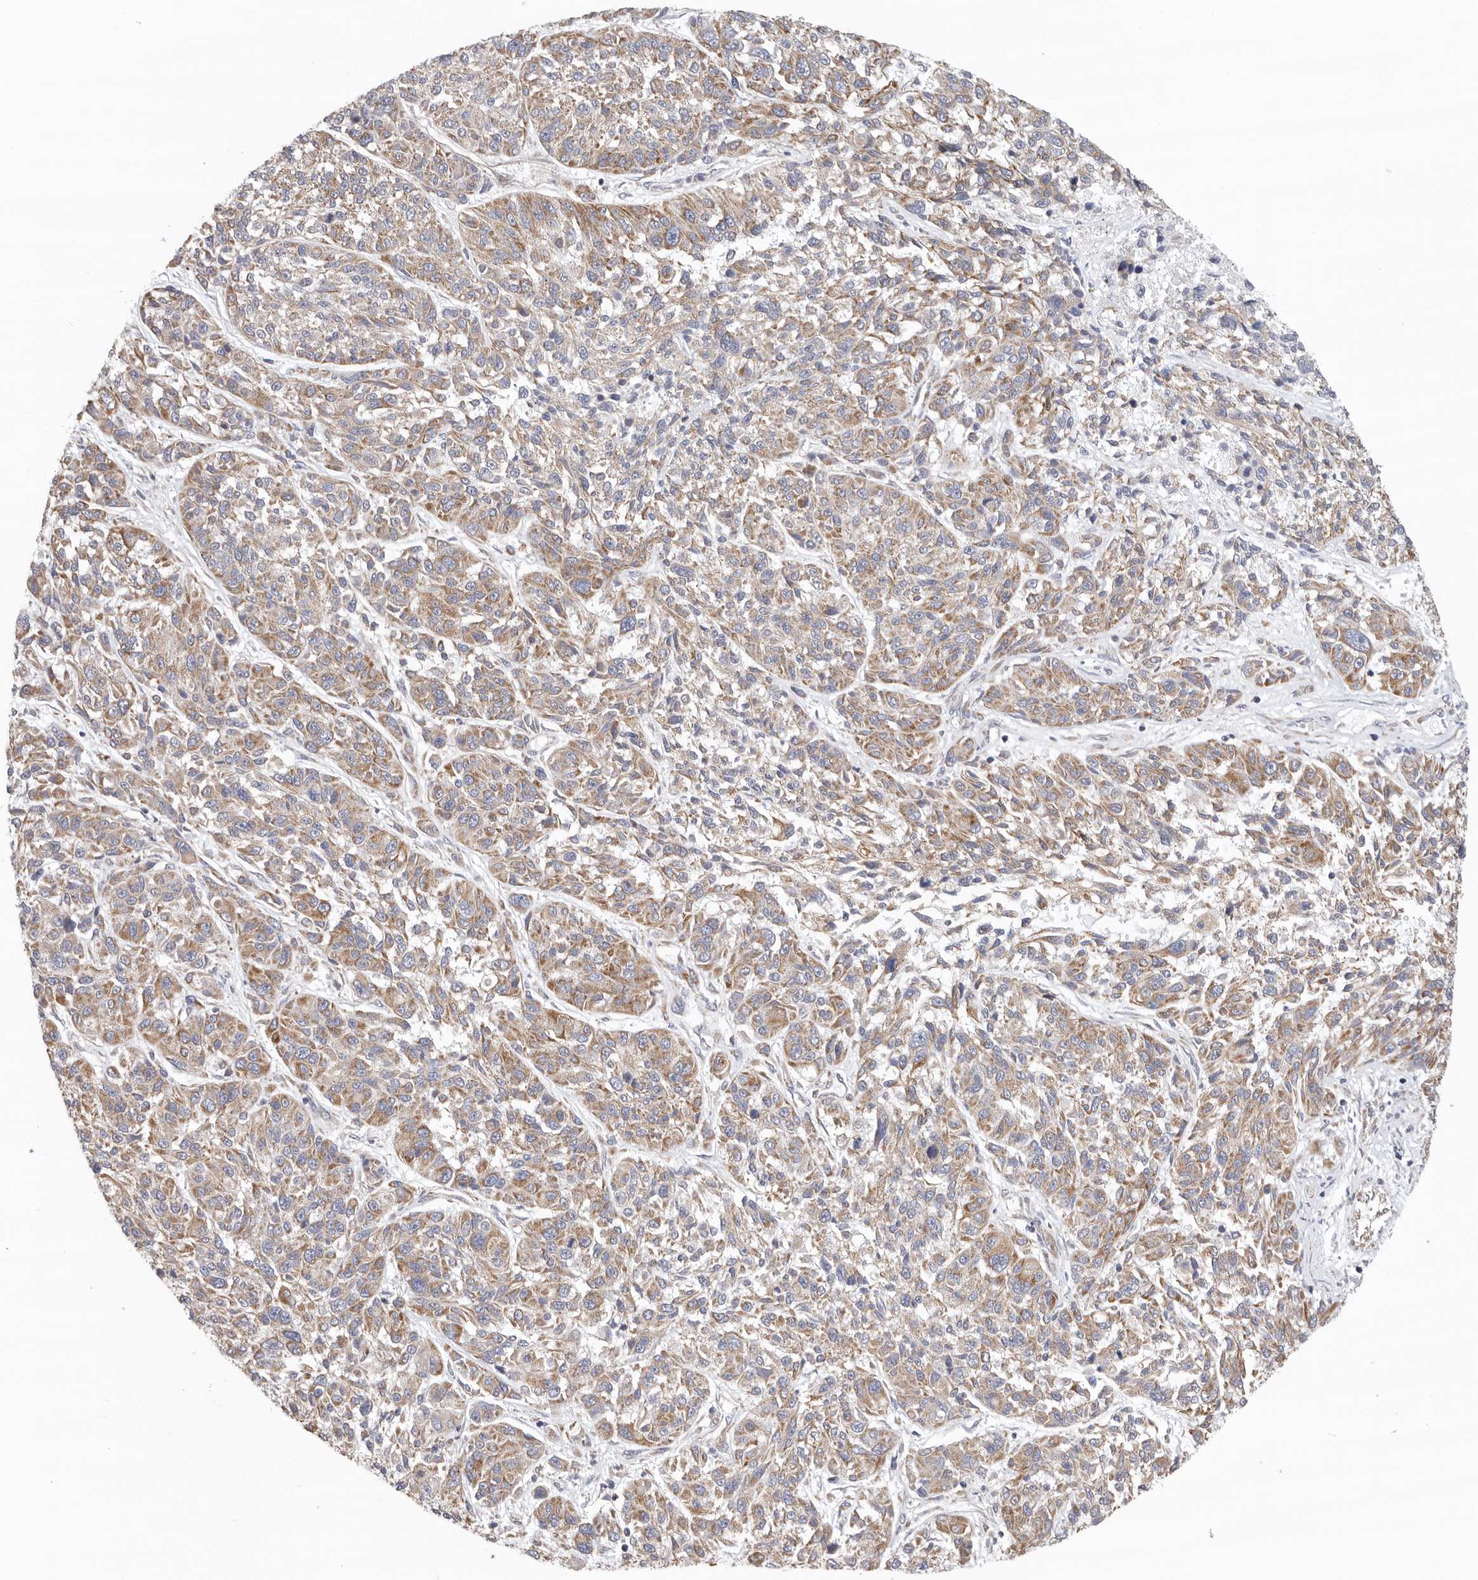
{"staining": {"intensity": "weak", "quantity": ">75%", "location": "cytoplasmic/membranous"}, "tissue": "melanoma", "cell_type": "Tumor cells", "image_type": "cancer", "snomed": [{"axis": "morphology", "description": "Malignant melanoma, NOS"}, {"axis": "topography", "description": "Skin"}], "caption": "This is a photomicrograph of immunohistochemistry (IHC) staining of malignant melanoma, which shows weak expression in the cytoplasmic/membranous of tumor cells.", "gene": "FKBP8", "patient": {"sex": "male", "age": 53}}